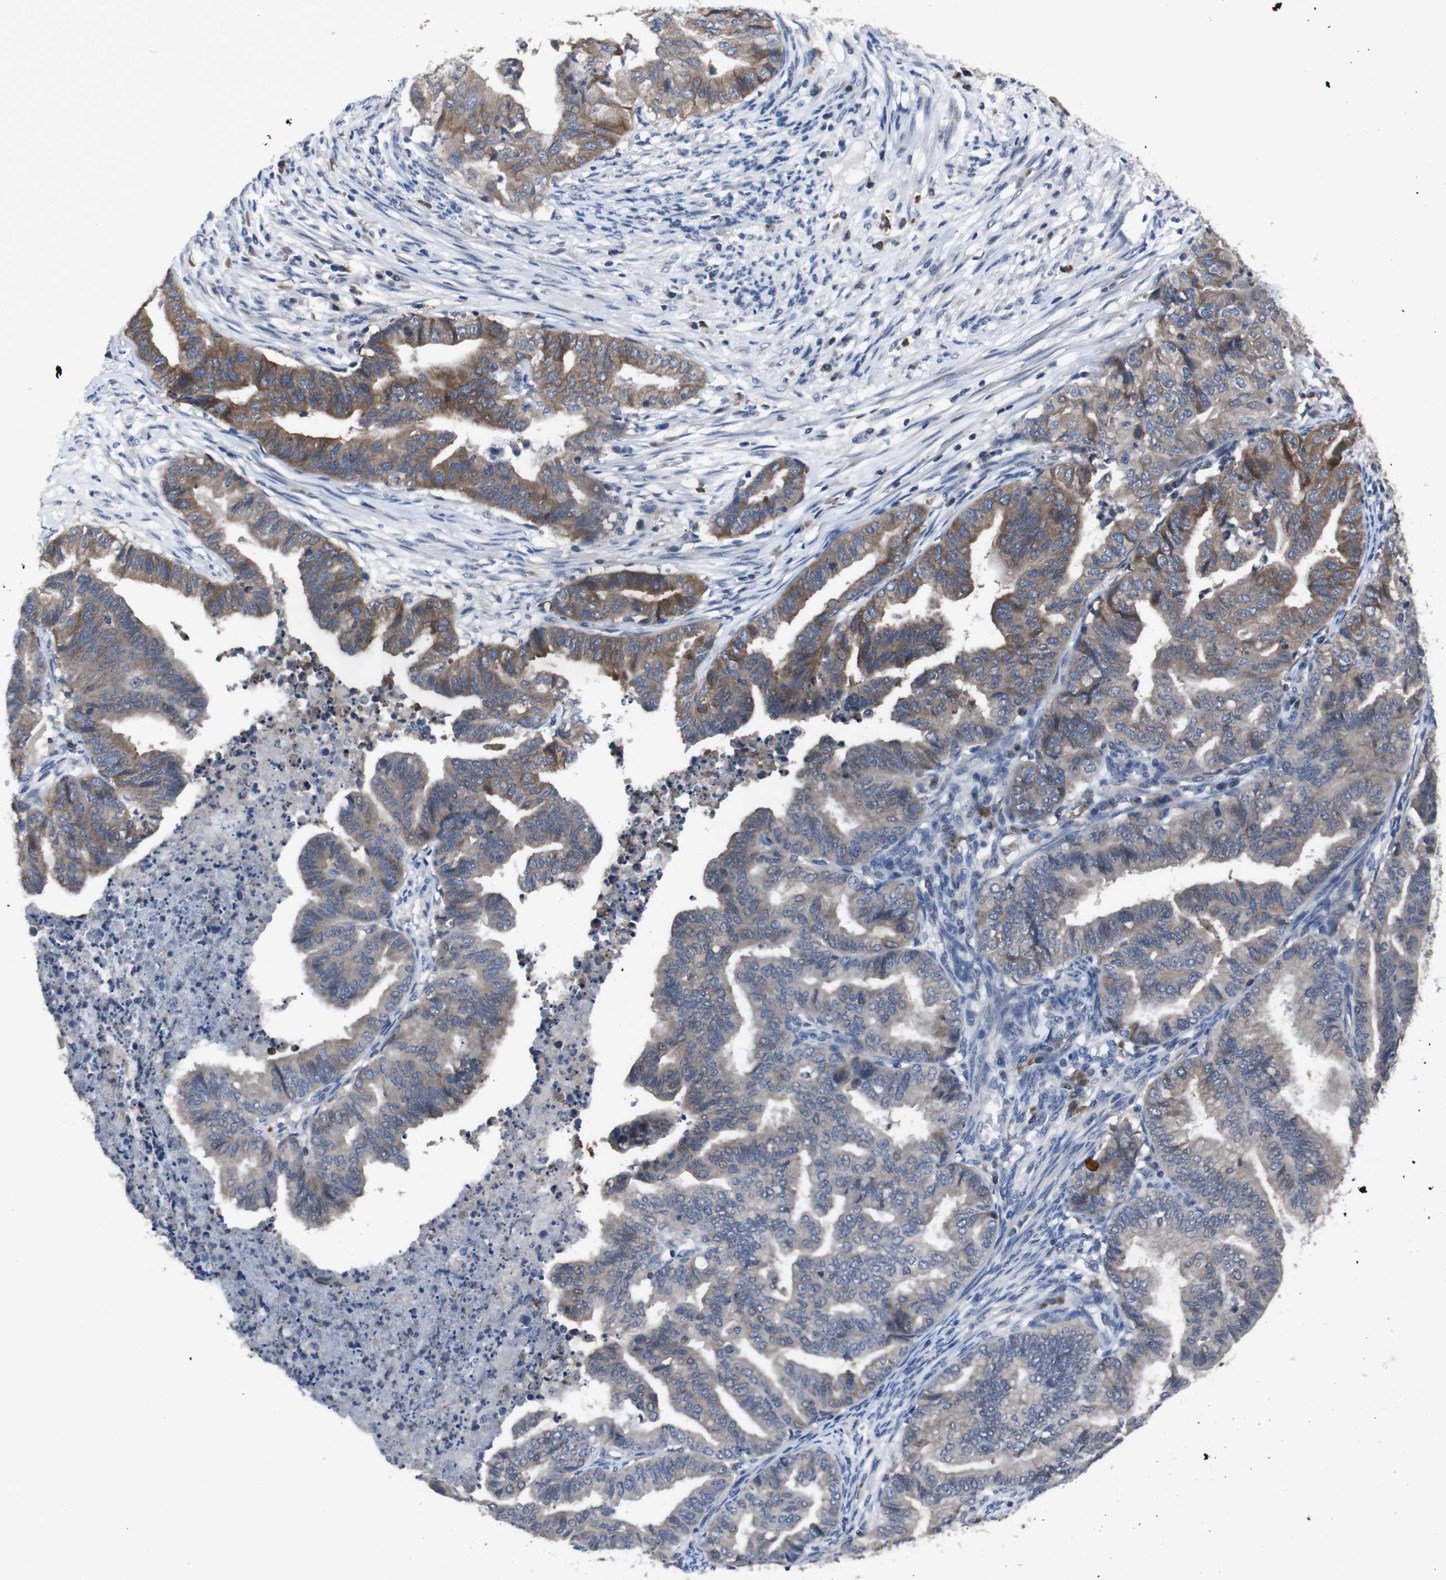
{"staining": {"intensity": "moderate", "quantity": "25%-75%", "location": "cytoplasmic/membranous"}, "tissue": "endometrial cancer", "cell_type": "Tumor cells", "image_type": "cancer", "snomed": [{"axis": "morphology", "description": "Adenocarcinoma, NOS"}, {"axis": "topography", "description": "Endometrium"}], "caption": "DAB (3,3'-diaminobenzidine) immunohistochemical staining of human adenocarcinoma (endometrial) displays moderate cytoplasmic/membranous protein staining in approximately 25%-75% of tumor cells.", "gene": "SEMA4B", "patient": {"sex": "female", "age": 79}}